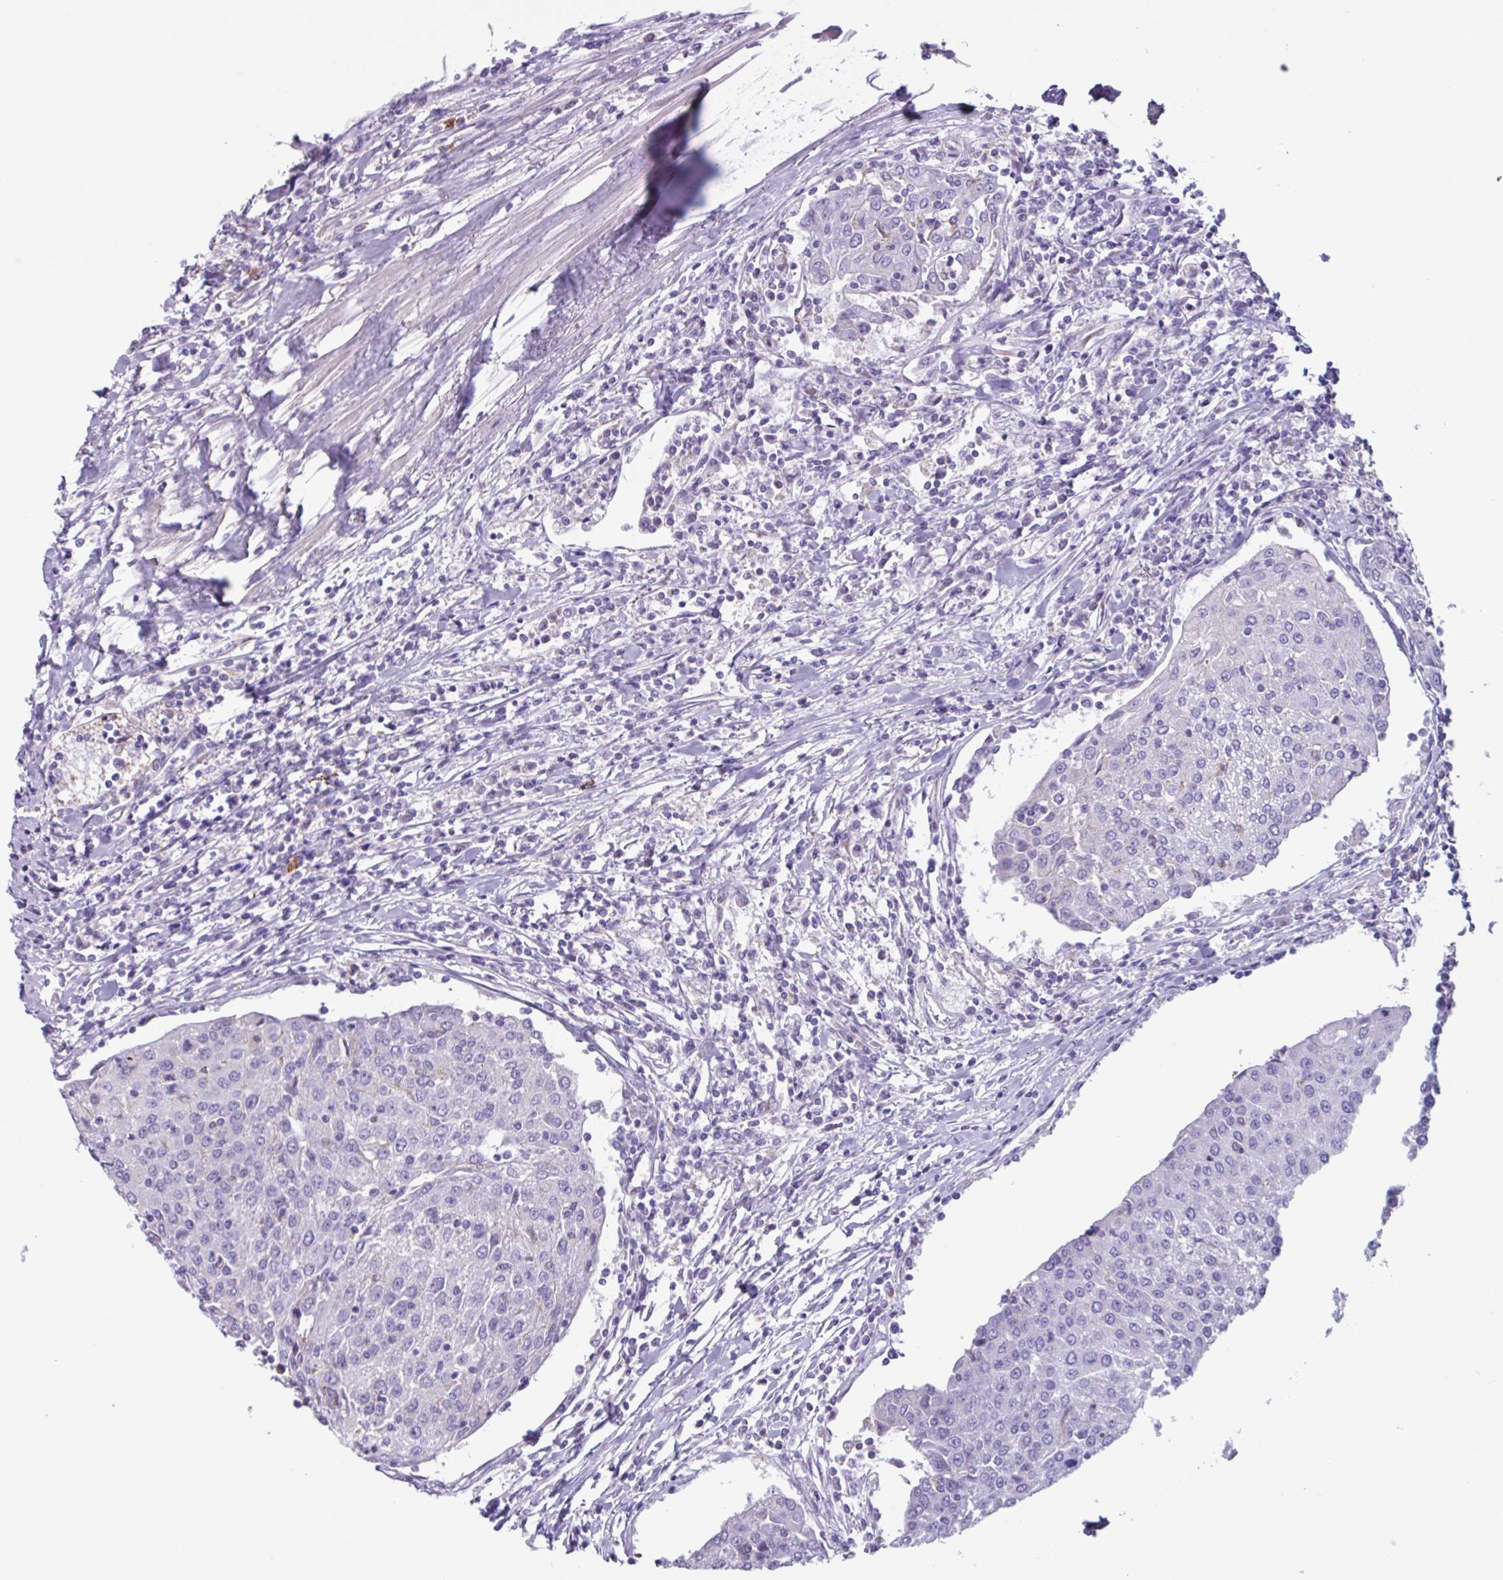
{"staining": {"intensity": "negative", "quantity": "none", "location": "none"}, "tissue": "urothelial cancer", "cell_type": "Tumor cells", "image_type": "cancer", "snomed": [{"axis": "morphology", "description": "Urothelial carcinoma, High grade"}, {"axis": "topography", "description": "Urinary bladder"}], "caption": "Tumor cells are negative for protein expression in human high-grade urothelial carcinoma.", "gene": "ADGRE1", "patient": {"sex": "female", "age": 85}}